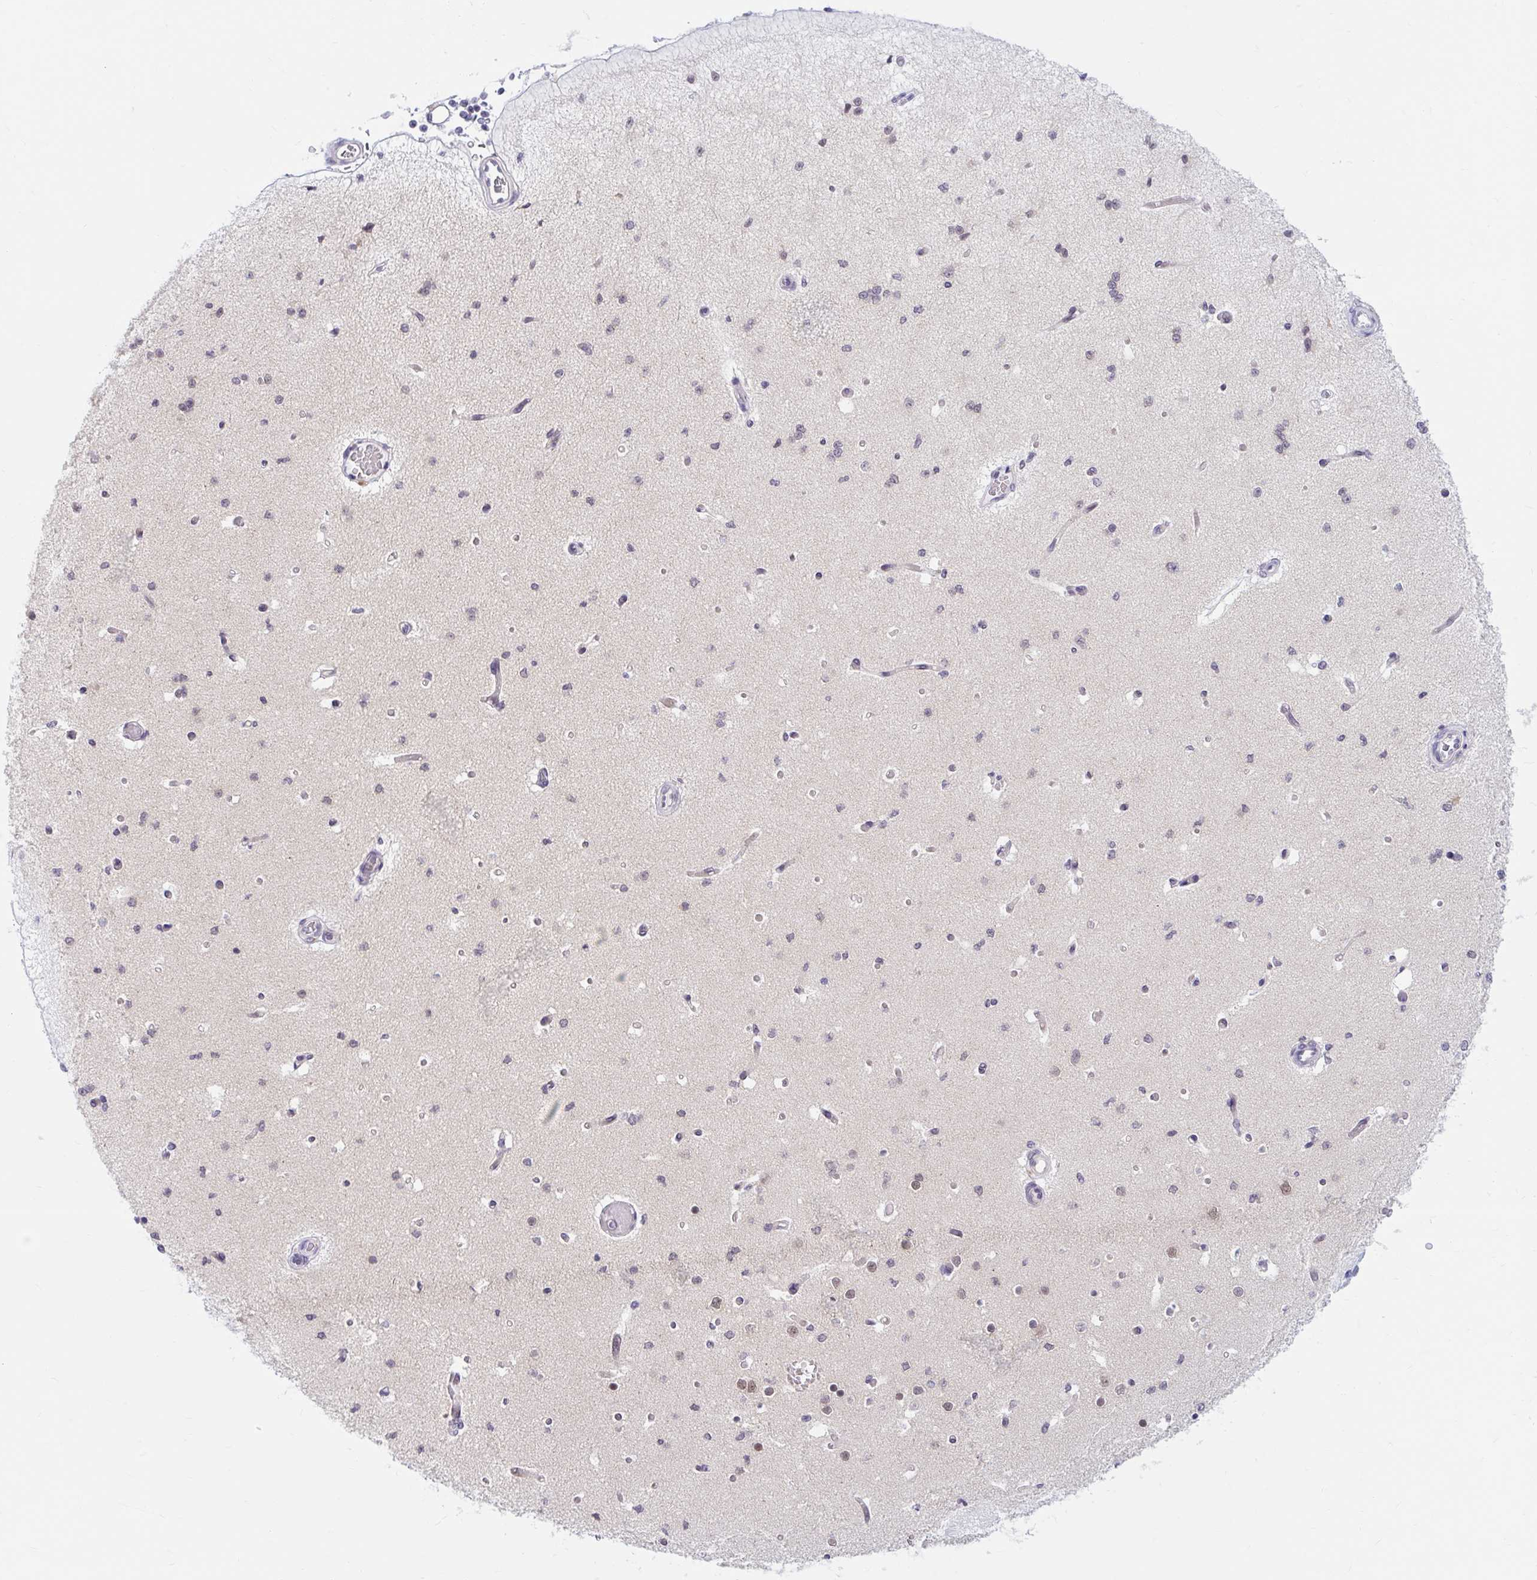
{"staining": {"intensity": "negative", "quantity": "none", "location": "none"}, "tissue": "cerebral cortex", "cell_type": "Endothelial cells", "image_type": "normal", "snomed": [{"axis": "morphology", "description": "Normal tissue, NOS"}, {"axis": "morphology", "description": "Inflammation, NOS"}, {"axis": "topography", "description": "Cerebral cortex"}], "caption": "DAB immunohistochemical staining of unremarkable cerebral cortex demonstrates no significant positivity in endothelial cells. Nuclei are stained in blue.", "gene": "SRSF10", "patient": {"sex": "male", "age": 6}}